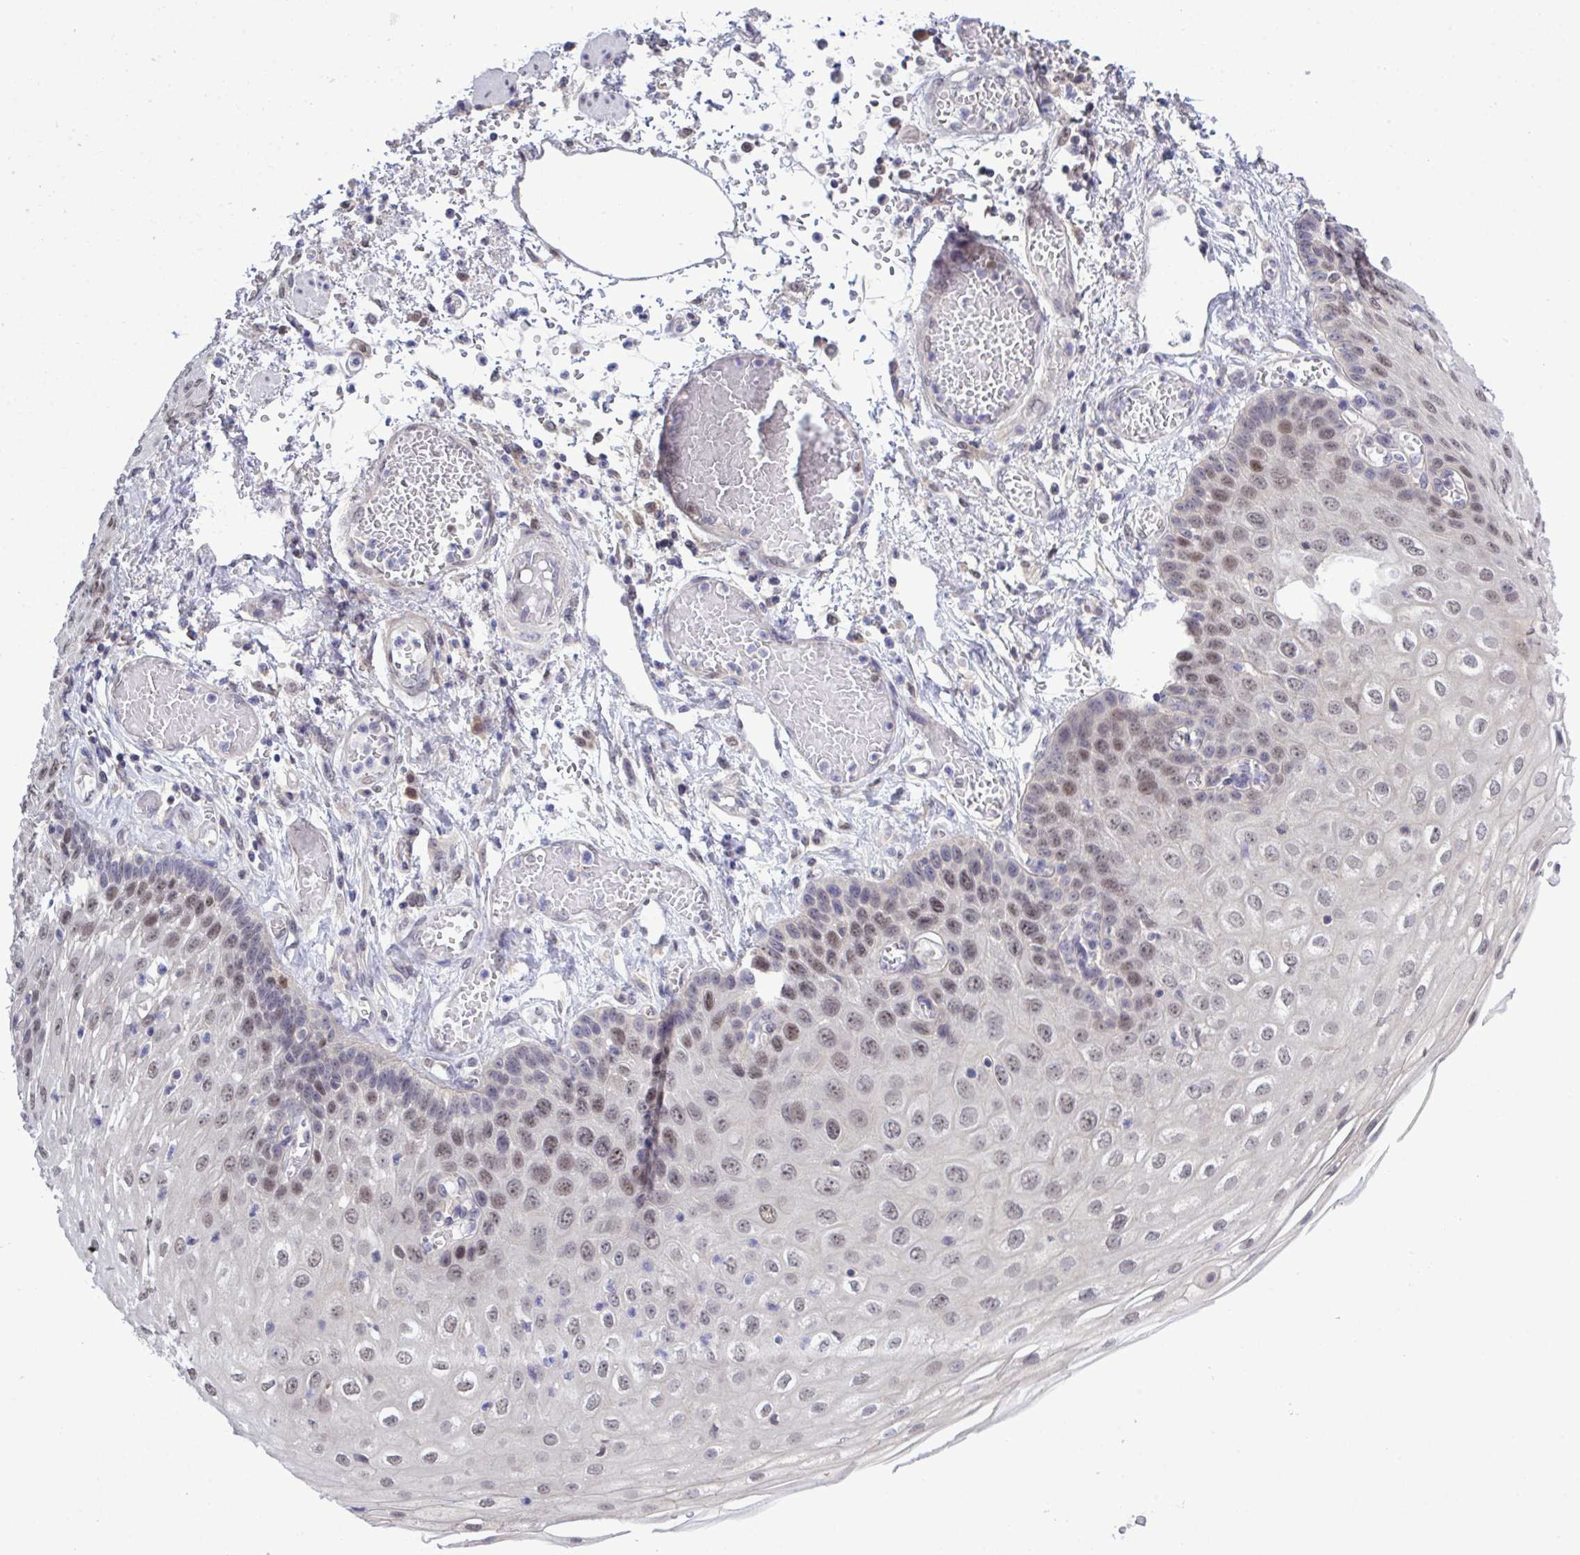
{"staining": {"intensity": "moderate", "quantity": "25%-75%", "location": "nuclear"}, "tissue": "esophagus", "cell_type": "Squamous epithelial cells", "image_type": "normal", "snomed": [{"axis": "morphology", "description": "Normal tissue, NOS"}, {"axis": "morphology", "description": "Adenocarcinoma, NOS"}, {"axis": "topography", "description": "Esophagus"}], "caption": "Immunohistochemical staining of benign esophagus demonstrates moderate nuclear protein positivity in about 25%-75% of squamous epithelial cells.", "gene": "ZNF444", "patient": {"sex": "male", "age": 81}}